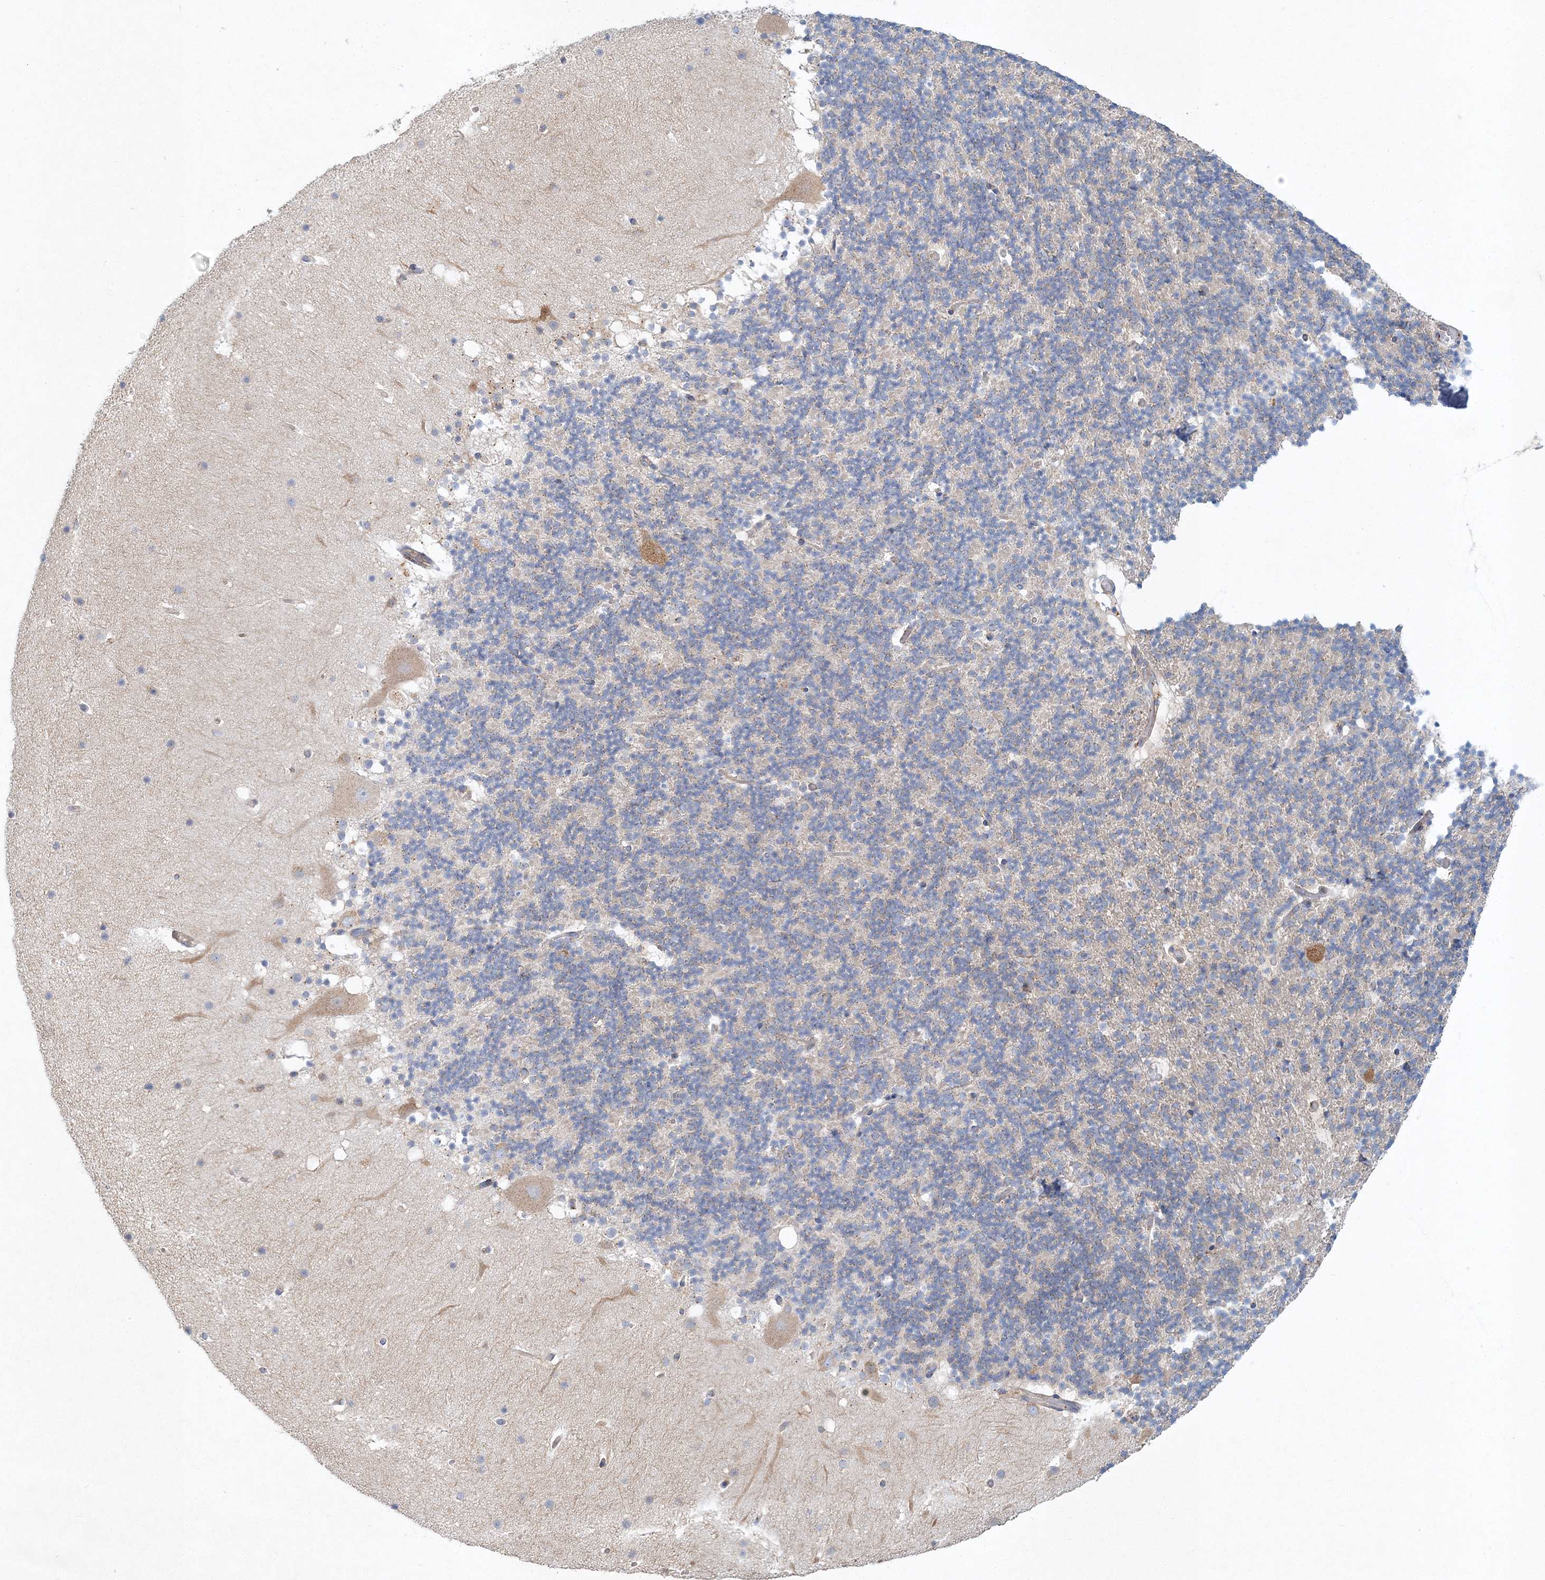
{"staining": {"intensity": "weak", "quantity": "25%-75%", "location": "cytoplasmic/membranous"}, "tissue": "cerebellum", "cell_type": "Cells in granular layer", "image_type": "normal", "snomed": [{"axis": "morphology", "description": "Normal tissue, NOS"}, {"axis": "topography", "description": "Cerebellum"}], "caption": "Unremarkable cerebellum exhibits weak cytoplasmic/membranous staining in about 25%-75% of cells in granular layer.", "gene": "SEC23IP", "patient": {"sex": "male", "age": 57}}